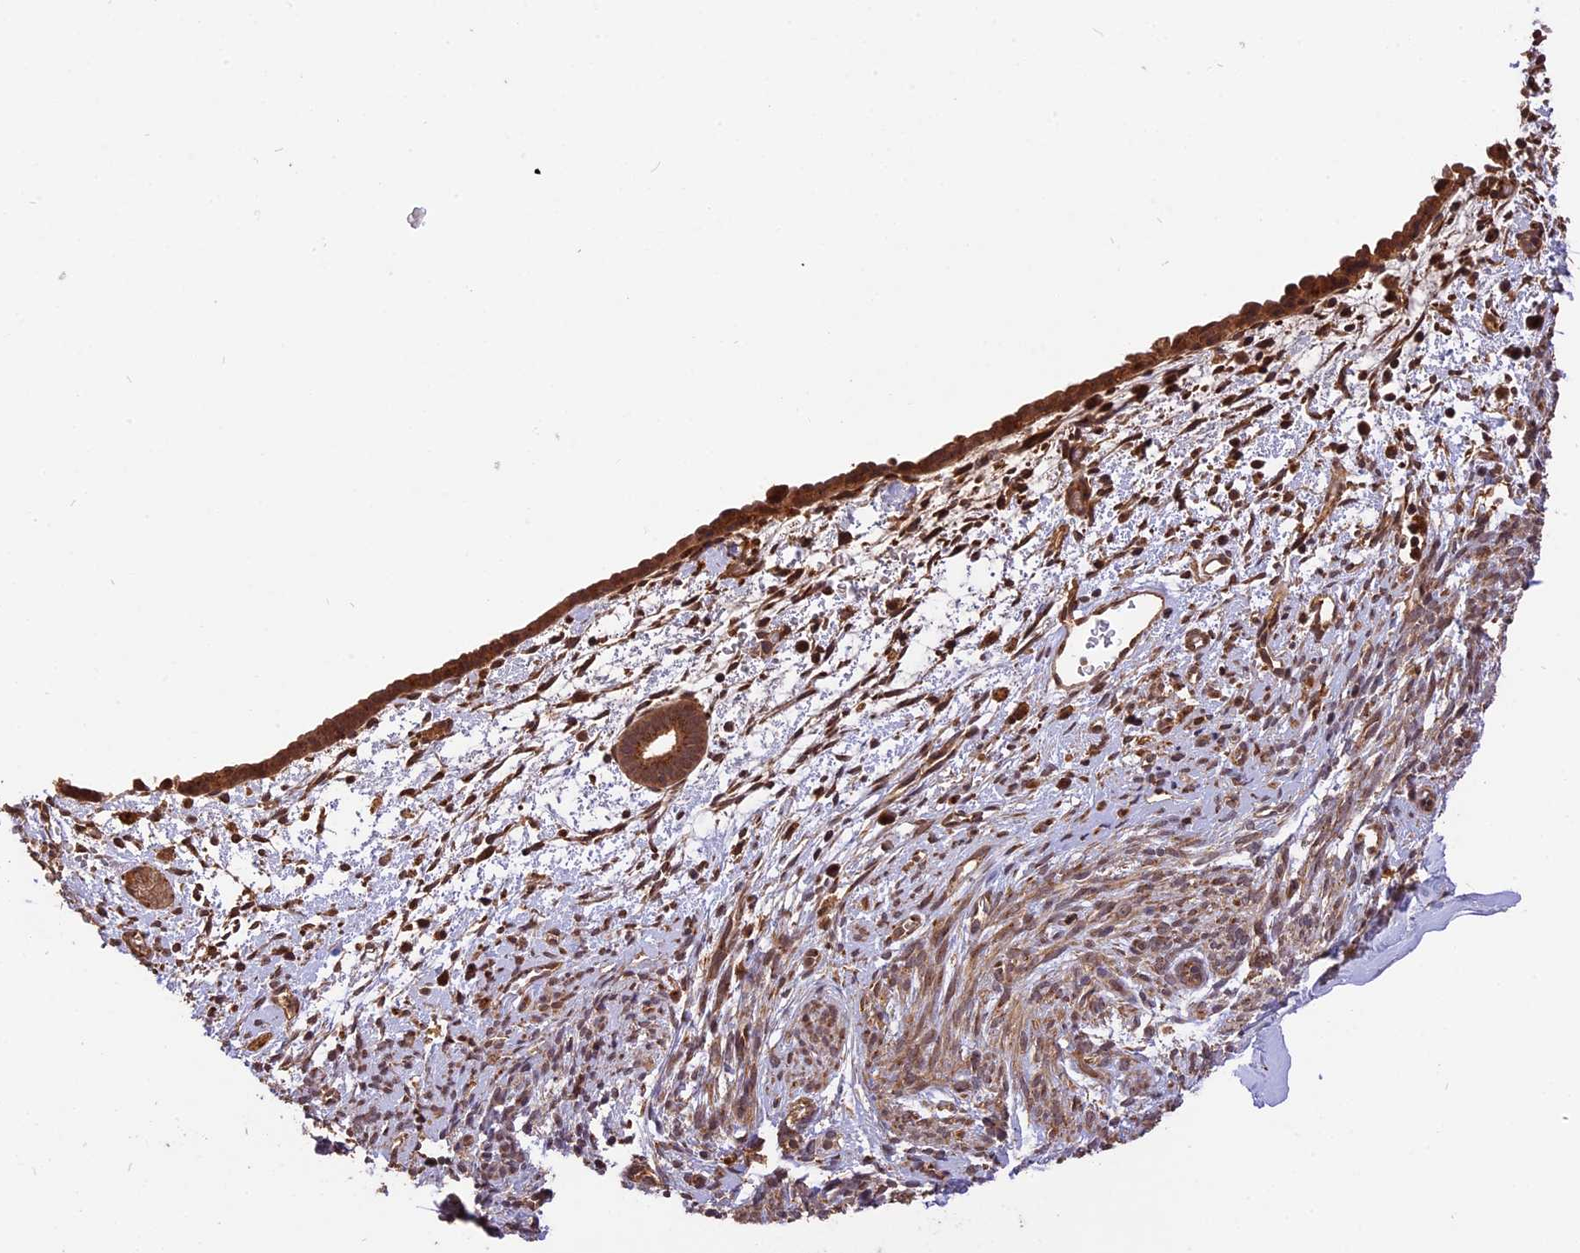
{"staining": {"intensity": "moderate", "quantity": "25%-75%", "location": "cytoplasmic/membranous"}, "tissue": "endometrium", "cell_type": "Cells in endometrial stroma", "image_type": "normal", "snomed": [{"axis": "morphology", "description": "Normal tissue, NOS"}, {"axis": "morphology", "description": "Adenocarcinoma, NOS"}, {"axis": "topography", "description": "Endometrium"}], "caption": "The immunohistochemical stain shows moderate cytoplasmic/membranous staining in cells in endometrial stroma of benign endometrium. Using DAB (3,3'-diaminobenzidine) (brown) and hematoxylin (blue) stains, captured at high magnification using brightfield microscopy.", "gene": "ESCO1", "patient": {"sex": "female", "age": 57}}